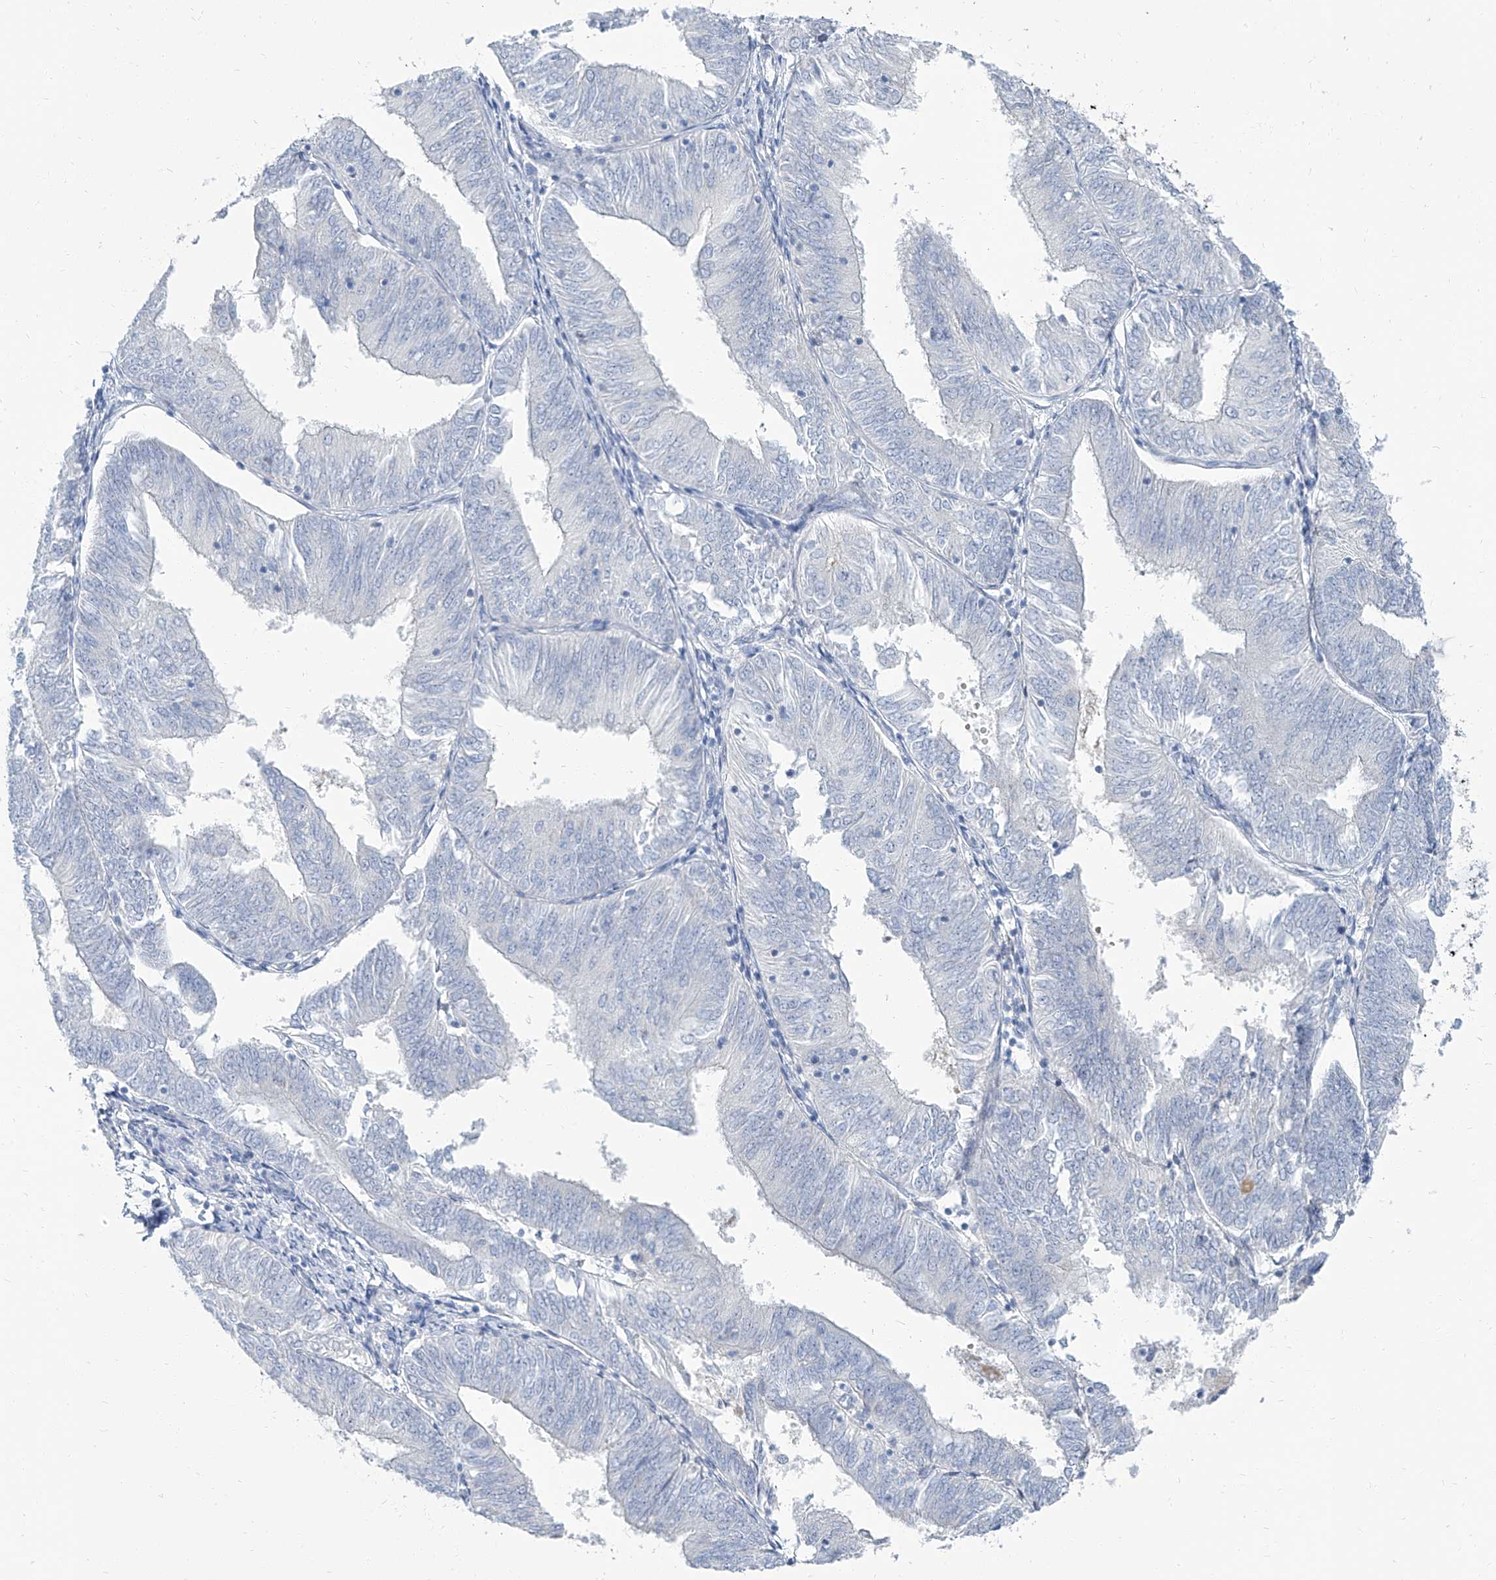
{"staining": {"intensity": "negative", "quantity": "none", "location": "none"}, "tissue": "endometrial cancer", "cell_type": "Tumor cells", "image_type": "cancer", "snomed": [{"axis": "morphology", "description": "Adenocarcinoma, NOS"}, {"axis": "topography", "description": "Endometrium"}], "caption": "The image demonstrates no significant expression in tumor cells of endometrial cancer (adenocarcinoma). (DAB (3,3'-diaminobenzidine) IHC, high magnification).", "gene": "TXLNB", "patient": {"sex": "female", "age": 58}}